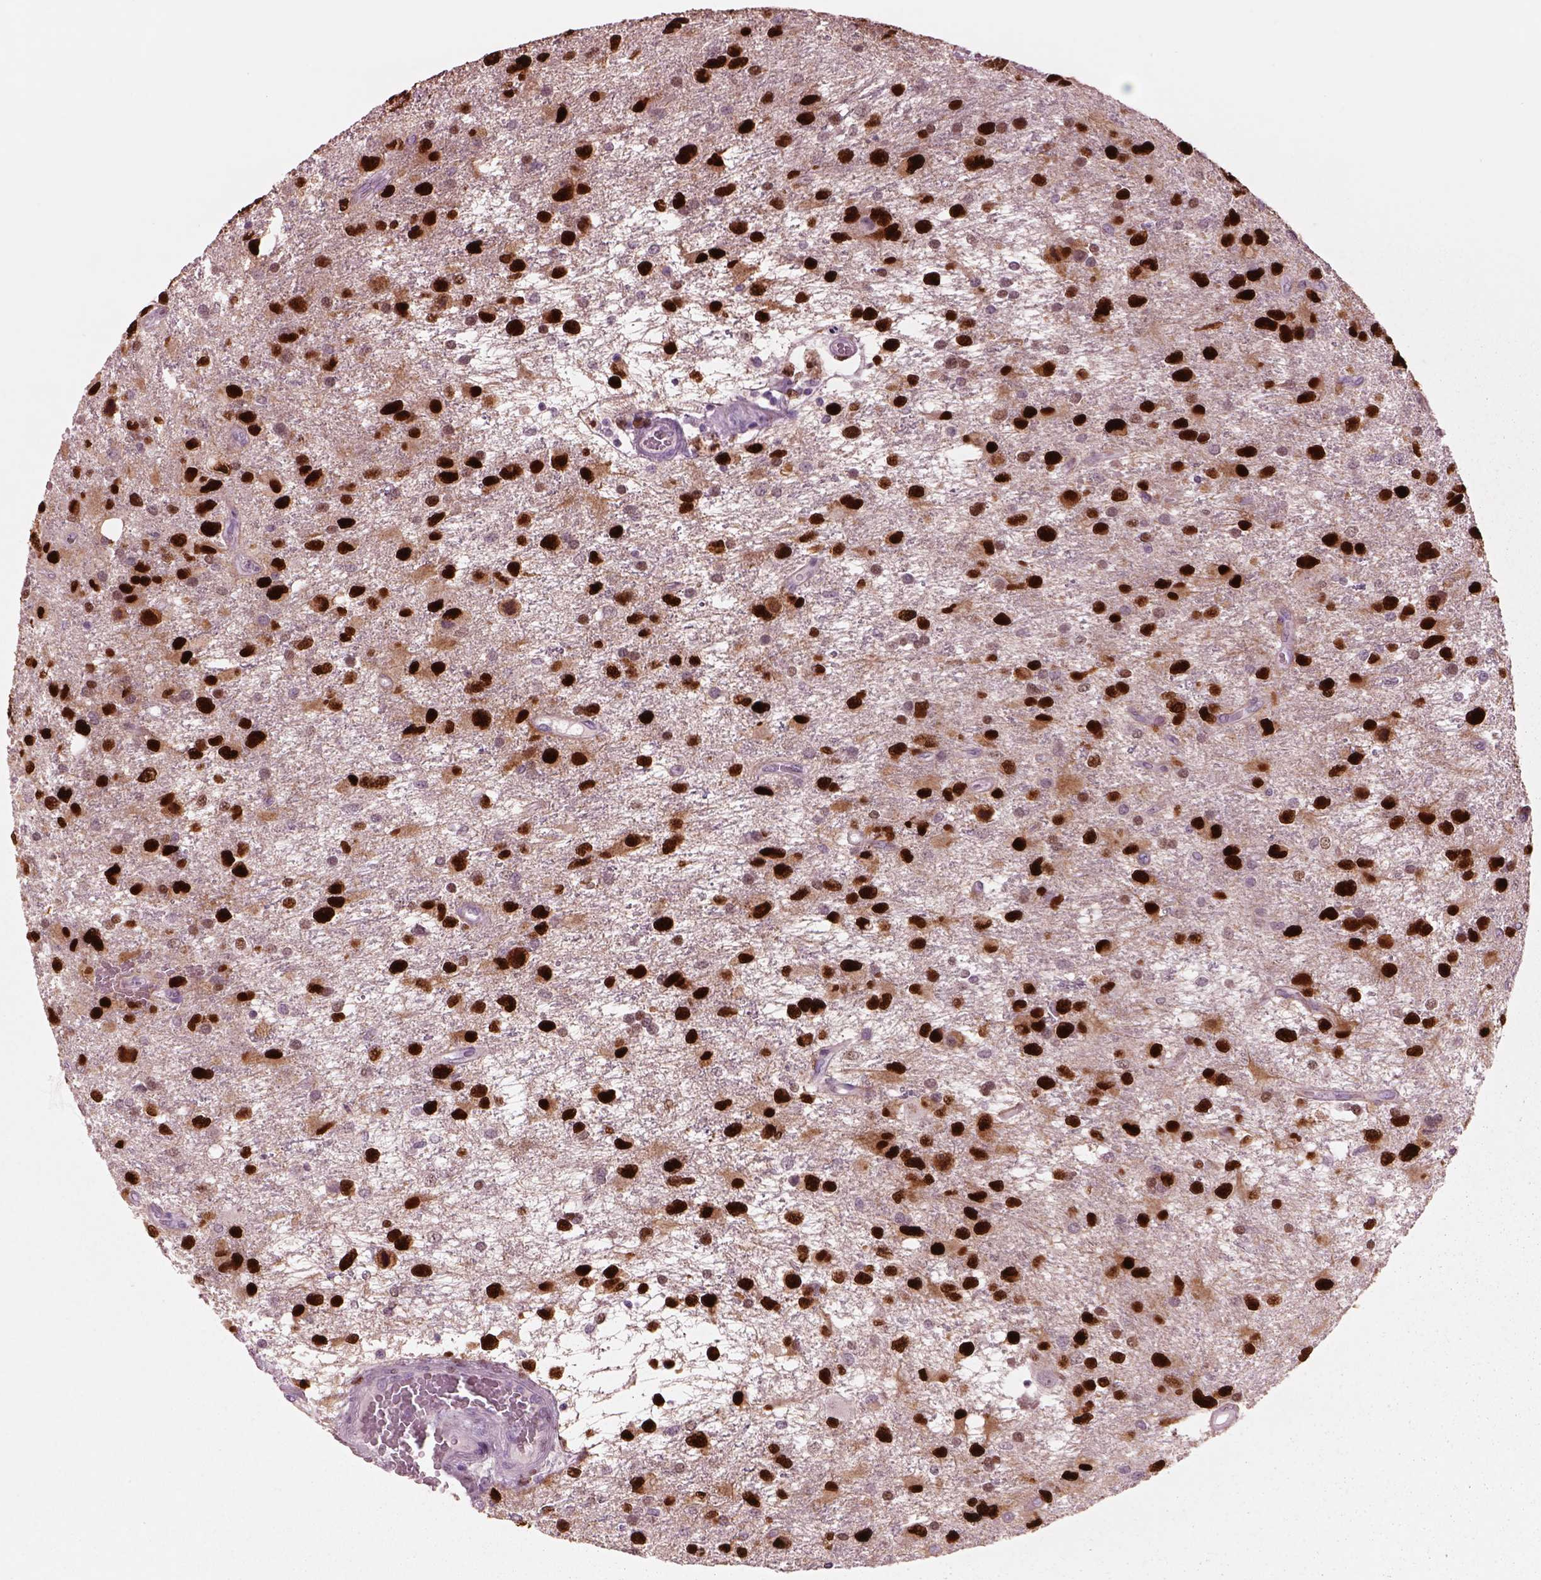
{"staining": {"intensity": "strong", "quantity": "25%-75%", "location": "nuclear"}, "tissue": "glioma", "cell_type": "Tumor cells", "image_type": "cancer", "snomed": [{"axis": "morphology", "description": "Glioma, malignant, NOS"}, {"axis": "morphology", "description": "Glioma, malignant, High grade"}, {"axis": "topography", "description": "Brain"}], "caption": "Immunohistochemistry (IHC) (DAB) staining of human malignant high-grade glioma shows strong nuclear protein expression in approximately 25%-75% of tumor cells. The protein of interest is shown in brown color, while the nuclei are stained blue.", "gene": "SOX9", "patient": {"sex": "female", "age": 71}}